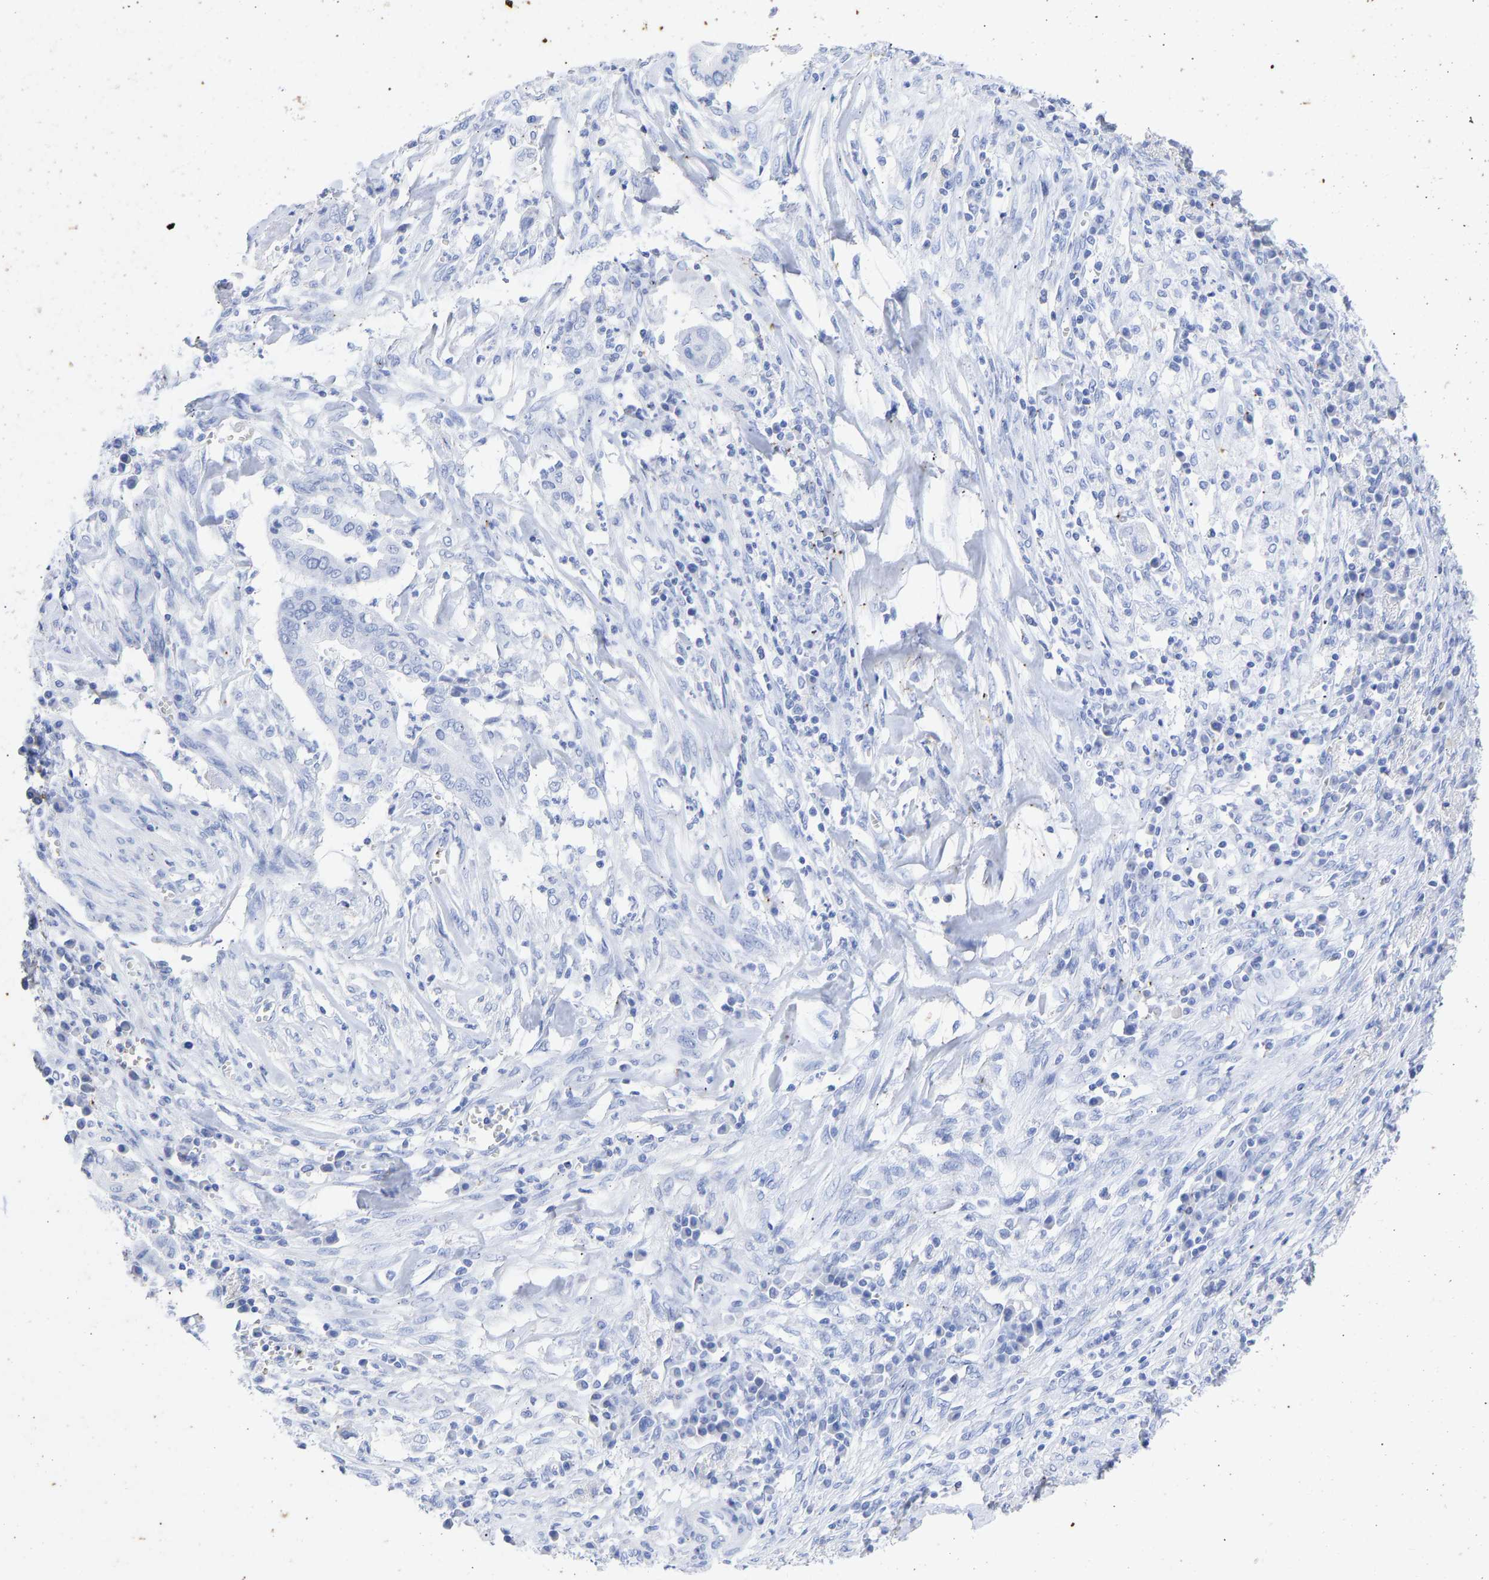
{"staining": {"intensity": "negative", "quantity": "none", "location": "none"}, "tissue": "cervical cancer", "cell_type": "Tumor cells", "image_type": "cancer", "snomed": [{"axis": "morphology", "description": "Adenocarcinoma, NOS"}, {"axis": "topography", "description": "Cervix"}], "caption": "Immunohistochemical staining of cervical adenocarcinoma reveals no significant staining in tumor cells. (DAB (3,3'-diaminobenzidine) IHC visualized using brightfield microscopy, high magnification).", "gene": "KRT1", "patient": {"sex": "female", "age": 44}}